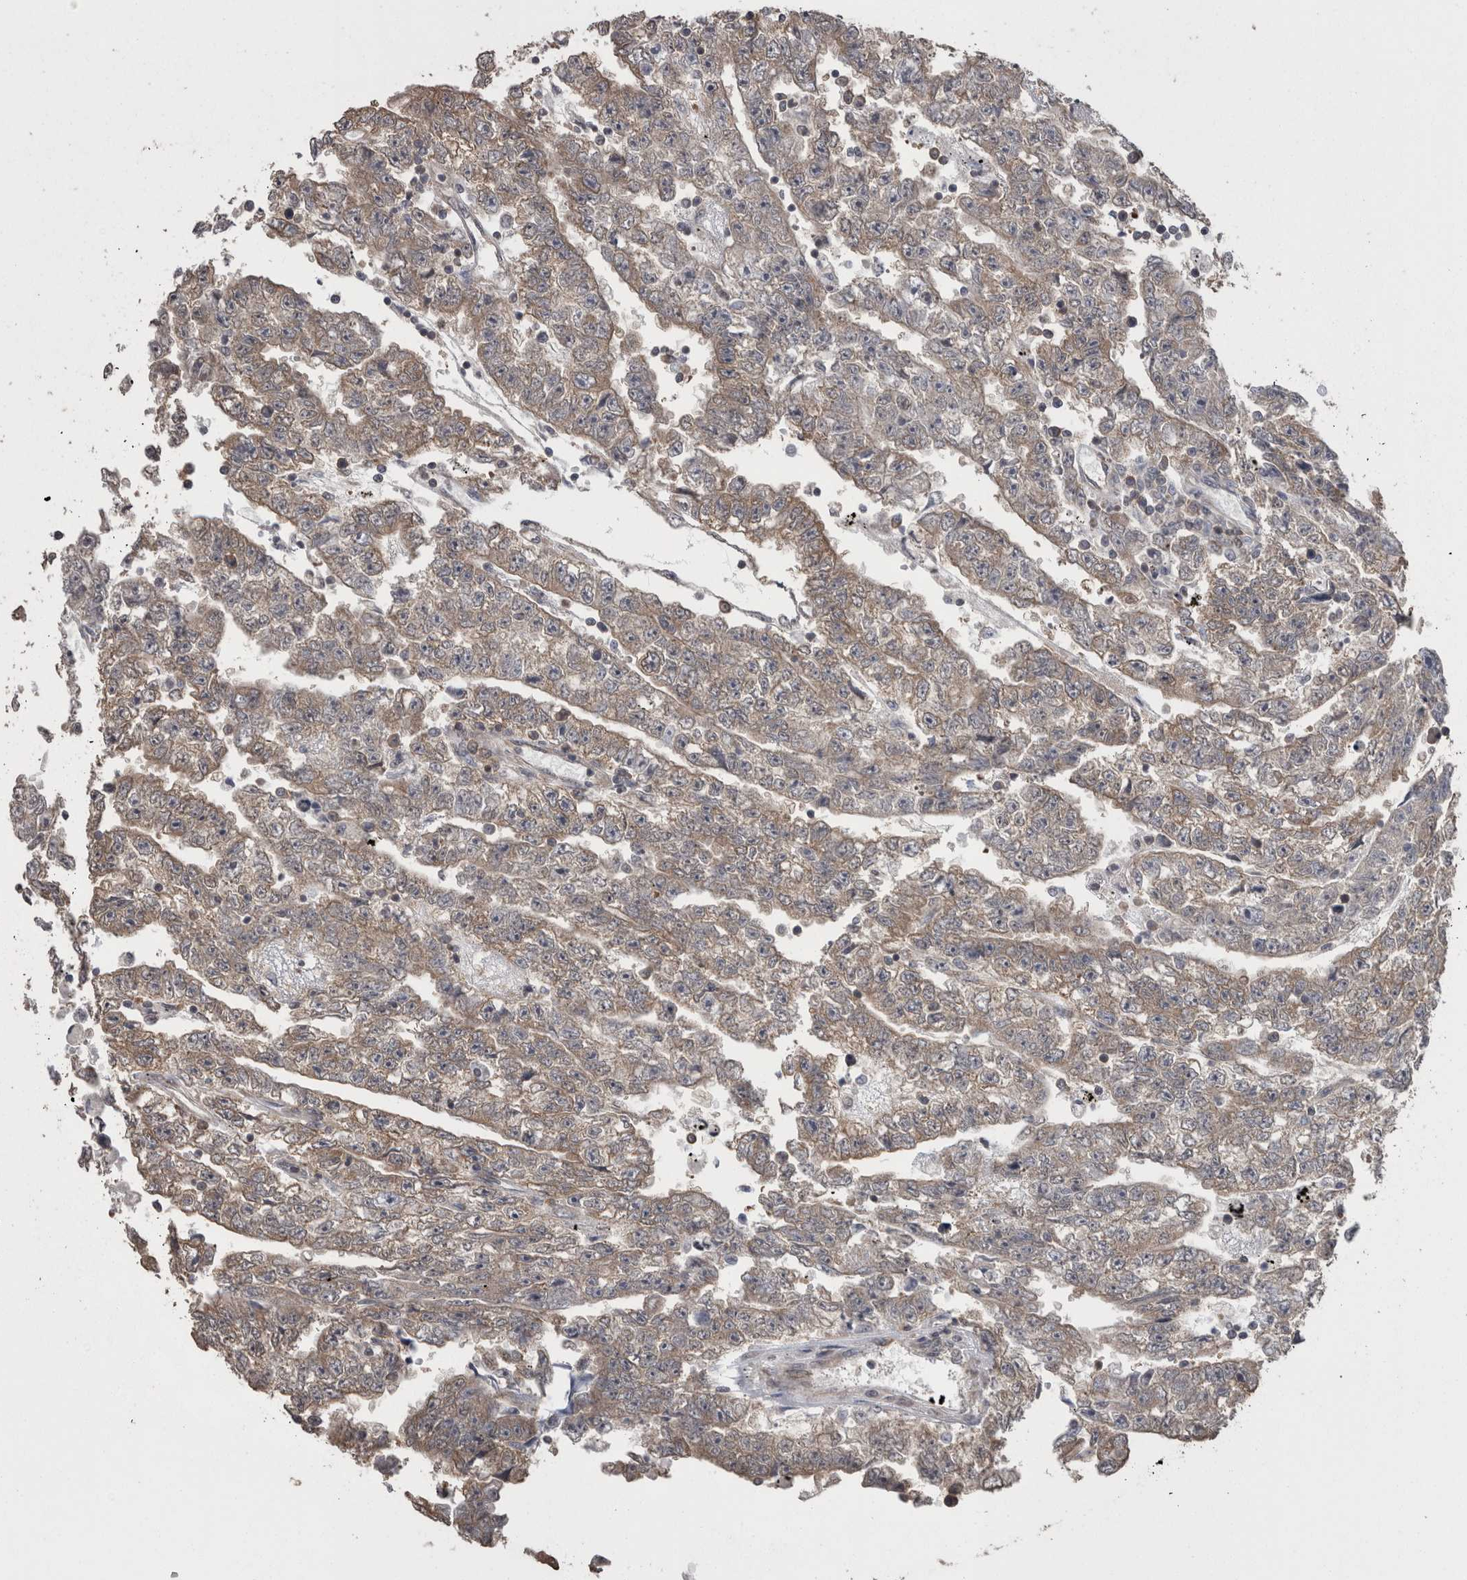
{"staining": {"intensity": "weak", "quantity": "25%-75%", "location": "cytoplasmic/membranous"}, "tissue": "testis cancer", "cell_type": "Tumor cells", "image_type": "cancer", "snomed": [{"axis": "morphology", "description": "Carcinoma, Embryonal, NOS"}, {"axis": "topography", "description": "Testis"}], "caption": "Weak cytoplasmic/membranous positivity for a protein is present in about 25%-75% of tumor cells of testis cancer (embryonal carcinoma) using immunohistochemistry.", "gene": "DDX6", "patient": {"sex": "male", "age": 25}}